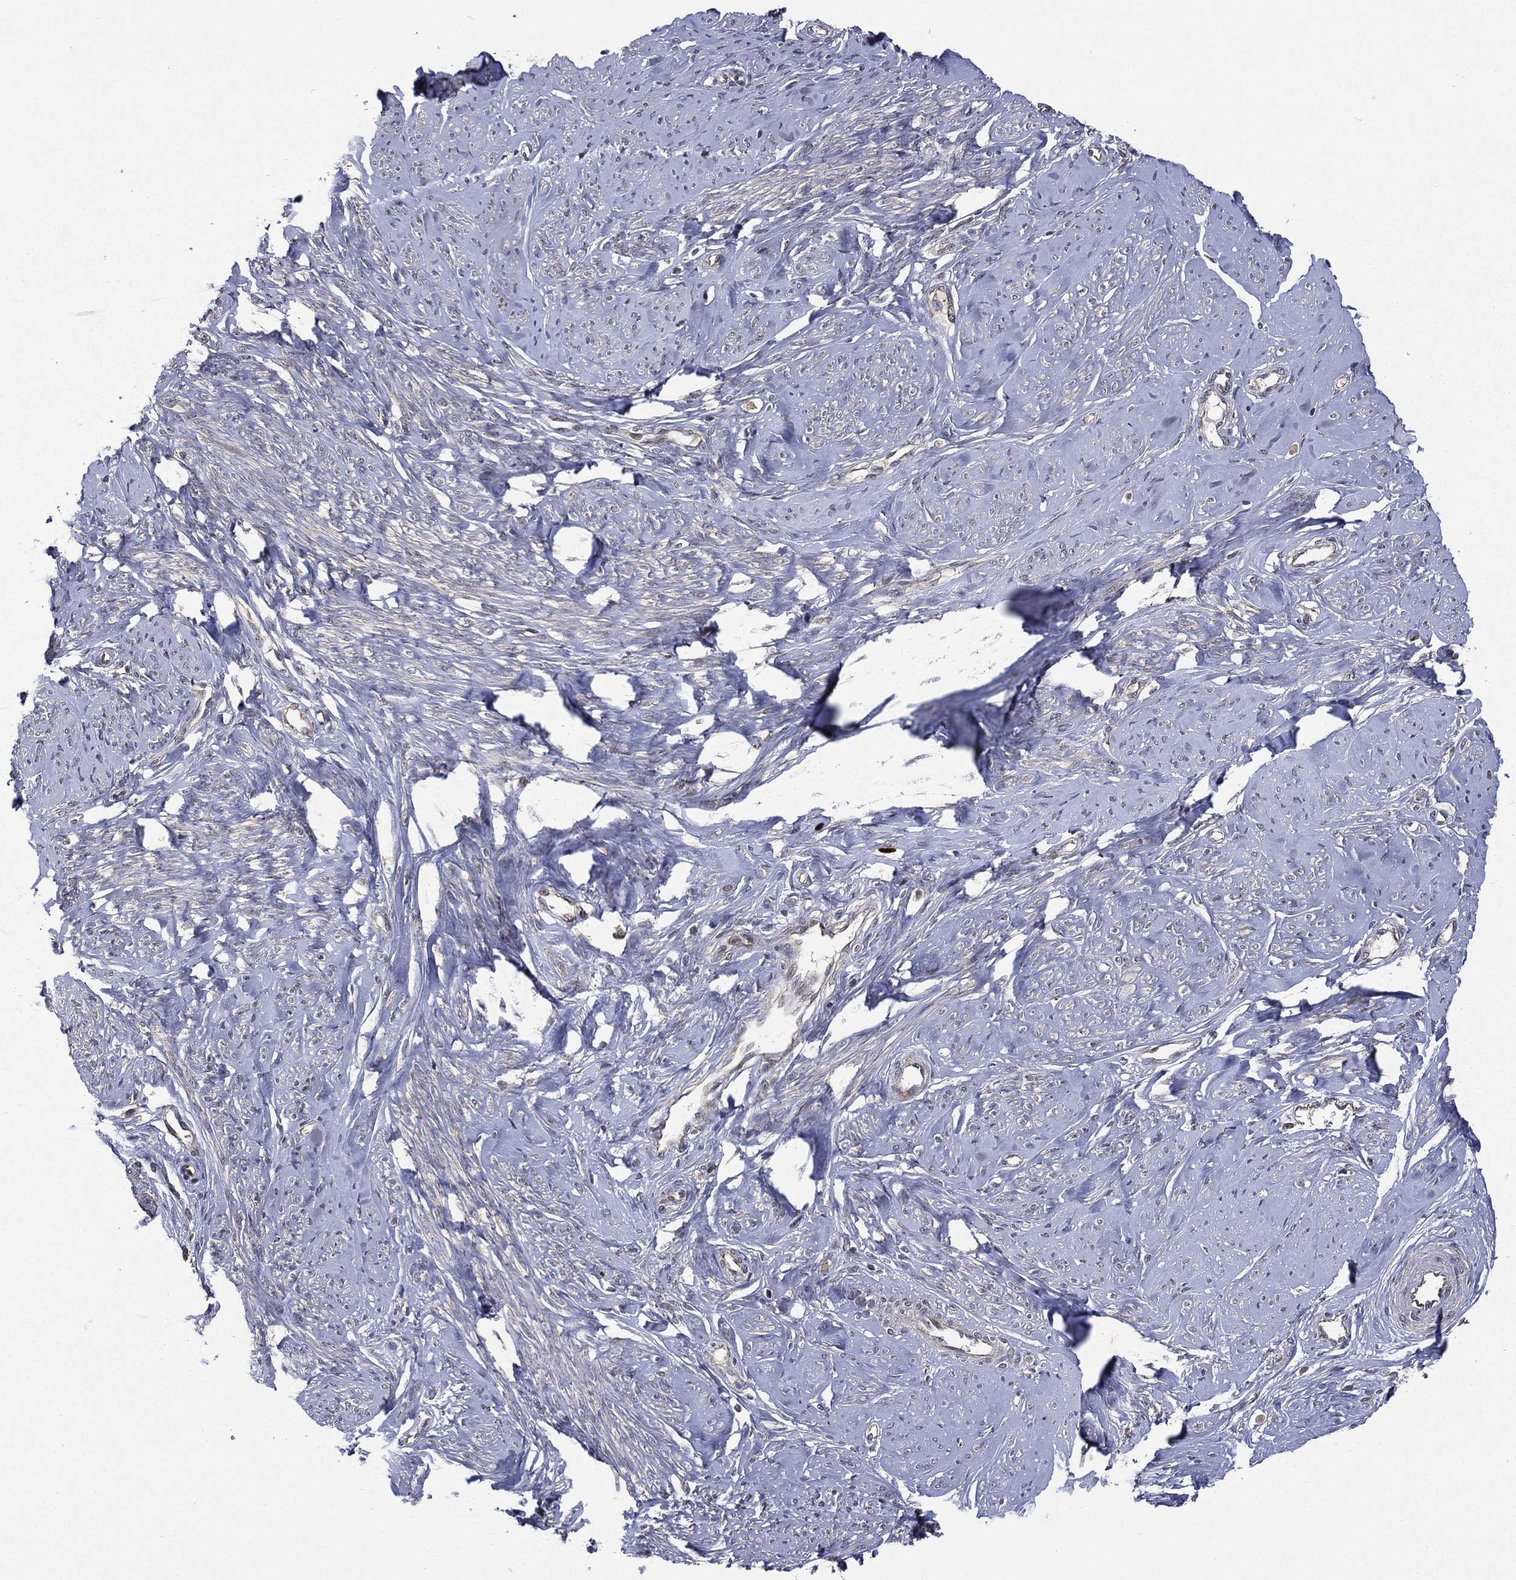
{"staining": {"intensity": "moderate", "quantity": "<25%", "location": "cytoplasmic/membranous"}, "tissue": "smooth muscle", "cell_type": "Smooth muscle cells", "image_type": "normal", "snomed": [{"axis": "morphology", "description": "Normal tissue, NOS"}, {"axis": "topography", "description": "Smooth muscle"}], "caption": "Smooth muscle cells show low levels of moderate cytoplasmic/membranous expression in about <25% of cells in benign smooth muscle. Nuclei are stained in blue.", "gene": "RAB11FIP4", "patient": {"sex": "female", "age": 48}}